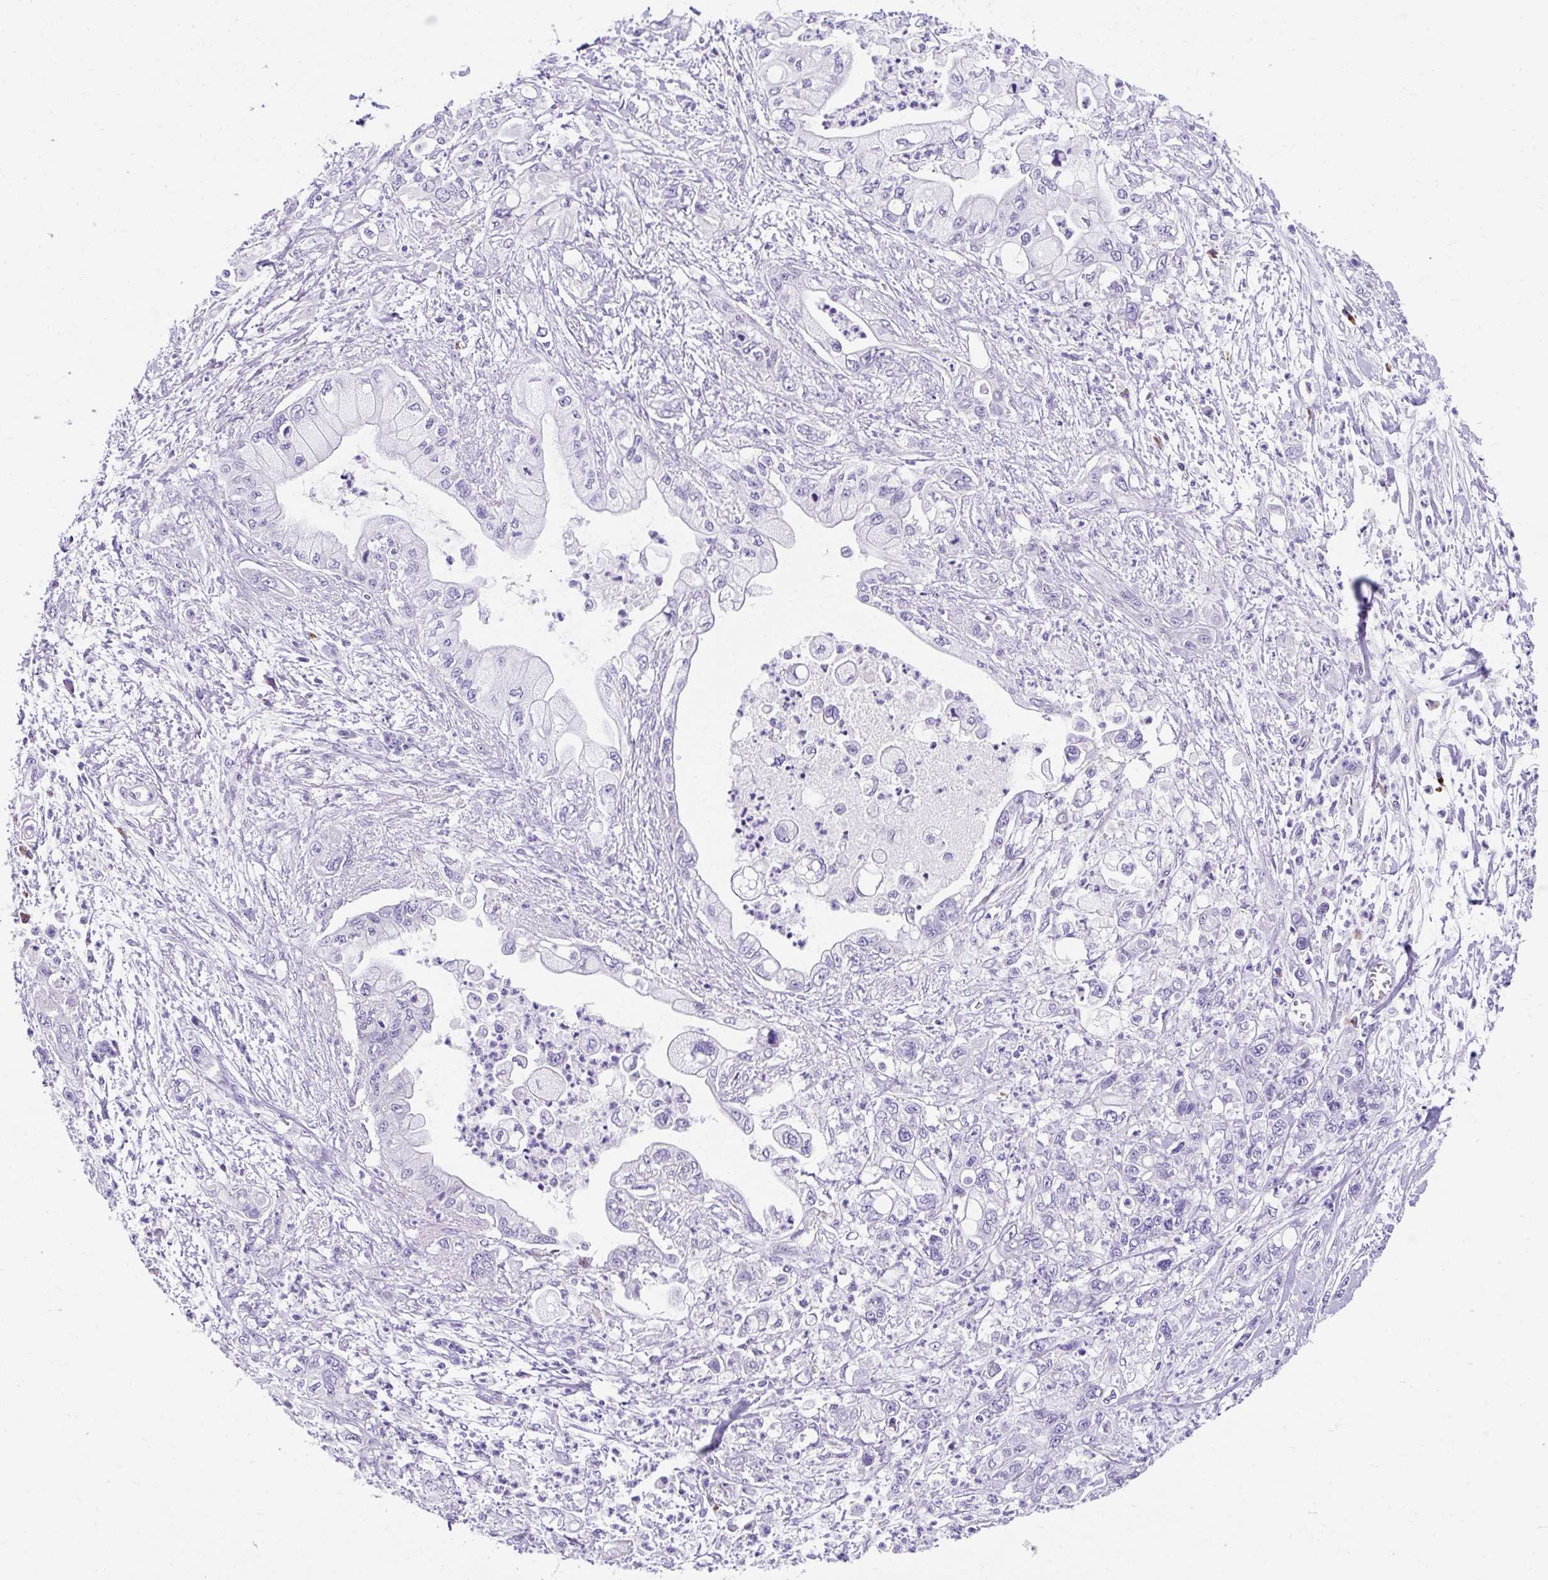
{"staining": {"intensity": "negative", "quantity": "none", "location": "none"}, "tissue": "pancreatic cancer", "cell_type": "Tumor cells", "image_type": "cancer", "snomed": [{"axis": "morphology", "description": "Adenocarcinoma, NOS"}, {"axis": "topography", "description": "Pancreas"}], "caption": "Immunohistochemistry image of pancreatic cancer stained for a protein (brown), which displays no expression in tumor cells.", "gene": "GOLGA8A", "patient": {"sex": "male", "age": 61}}